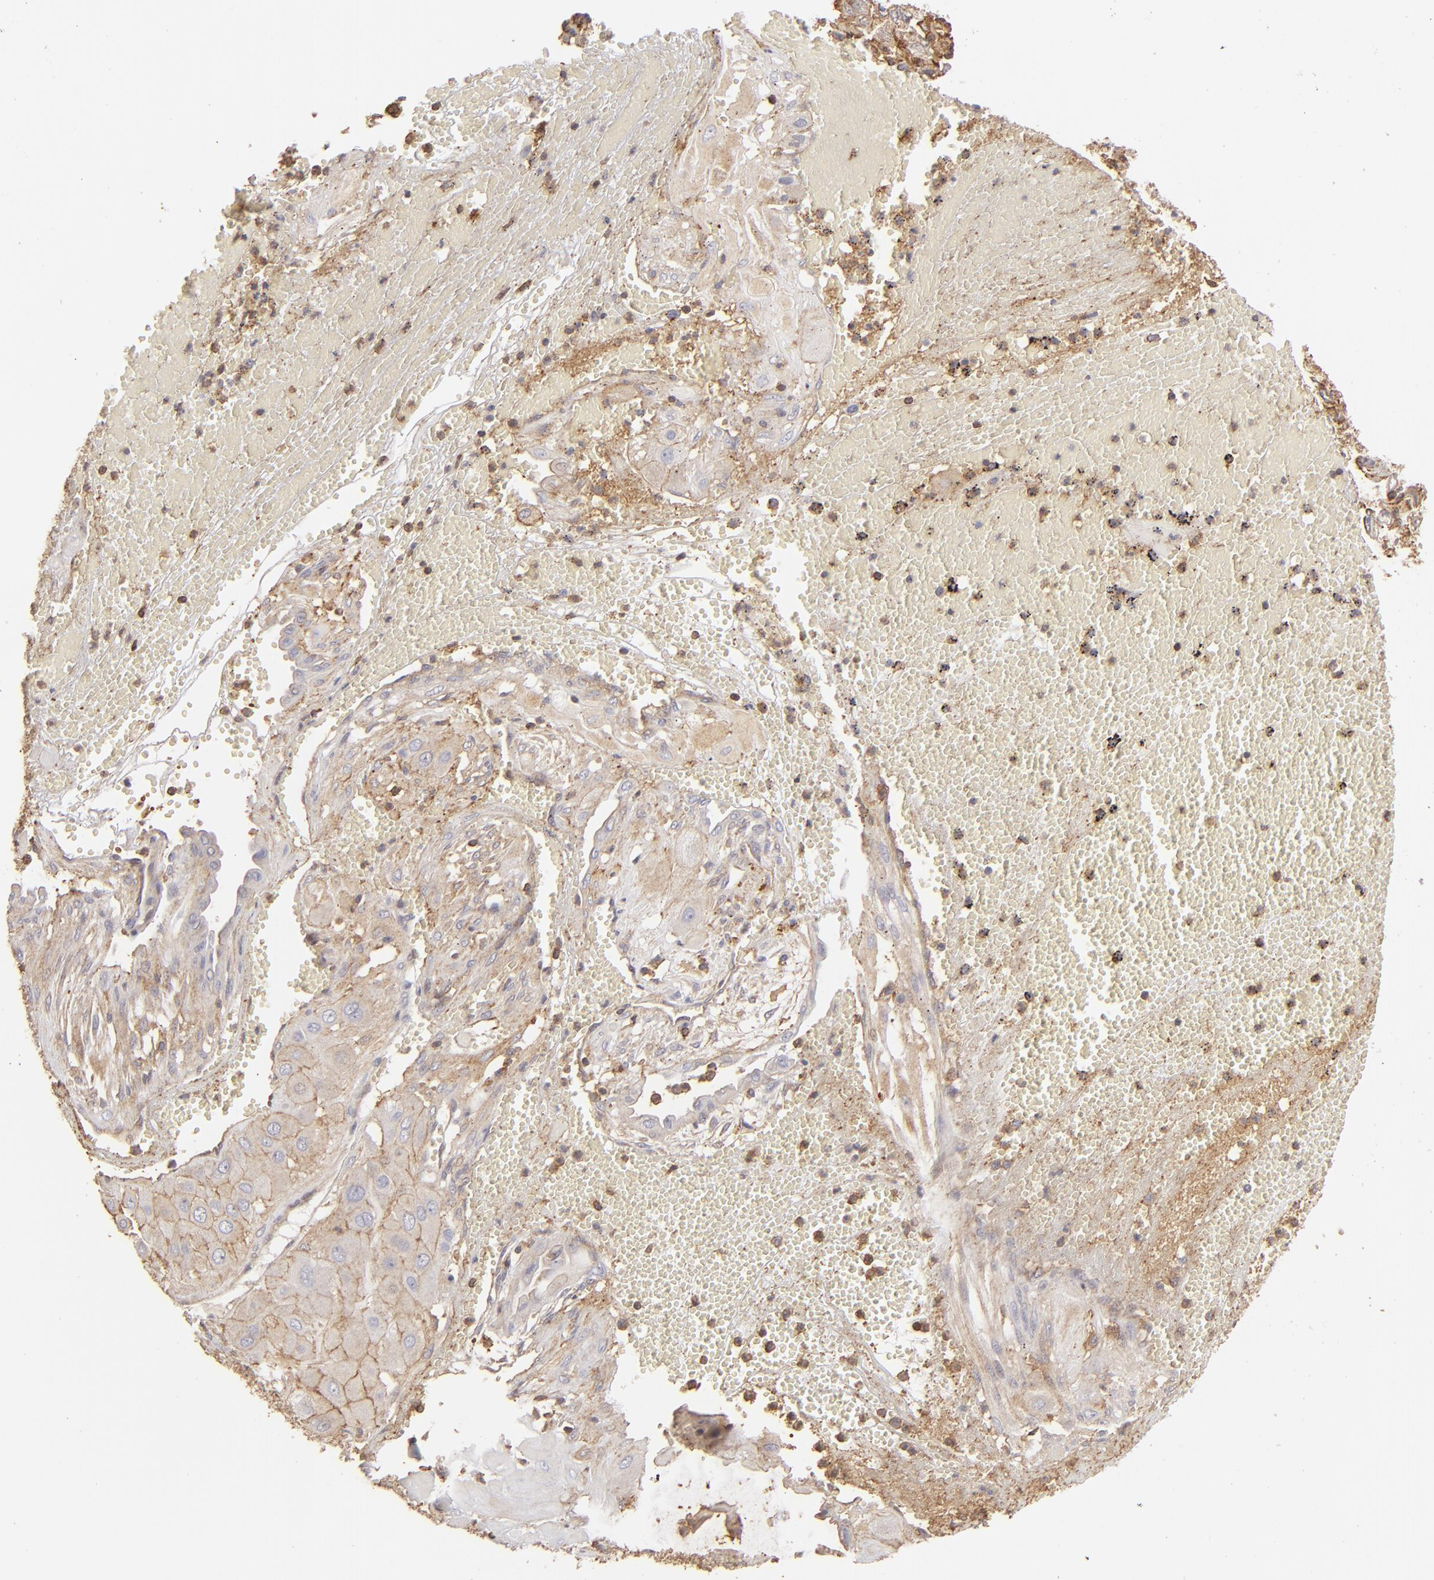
{"staining": {"intensity": "moderate", "quantity": ">75%", "location": "cytoplasmic/membranous"}, "tissue": "cervical cancer", "cell_type": "Tumor cells", "image_type": "cancer", "snomed": [{"axis": "morphology", "description": "Squamous cell carcinoma, NOS"}, {"axis": "topography", "description": "Cervix"}], "caption": "DAB immunohistochemical staining of cervical squamous cell carcinoma demonstrates moderate cytoplasmic/membranous protein positivity in approximately >75% of tumor cells. Using DAB (3,3'-diaminobenzidine) (brown) and hematoxylin (blue) stains, captured at high magnification using brightfield microscopy.", "gene": "ACTB", "patient": {"sex": "female", "age": 34}}